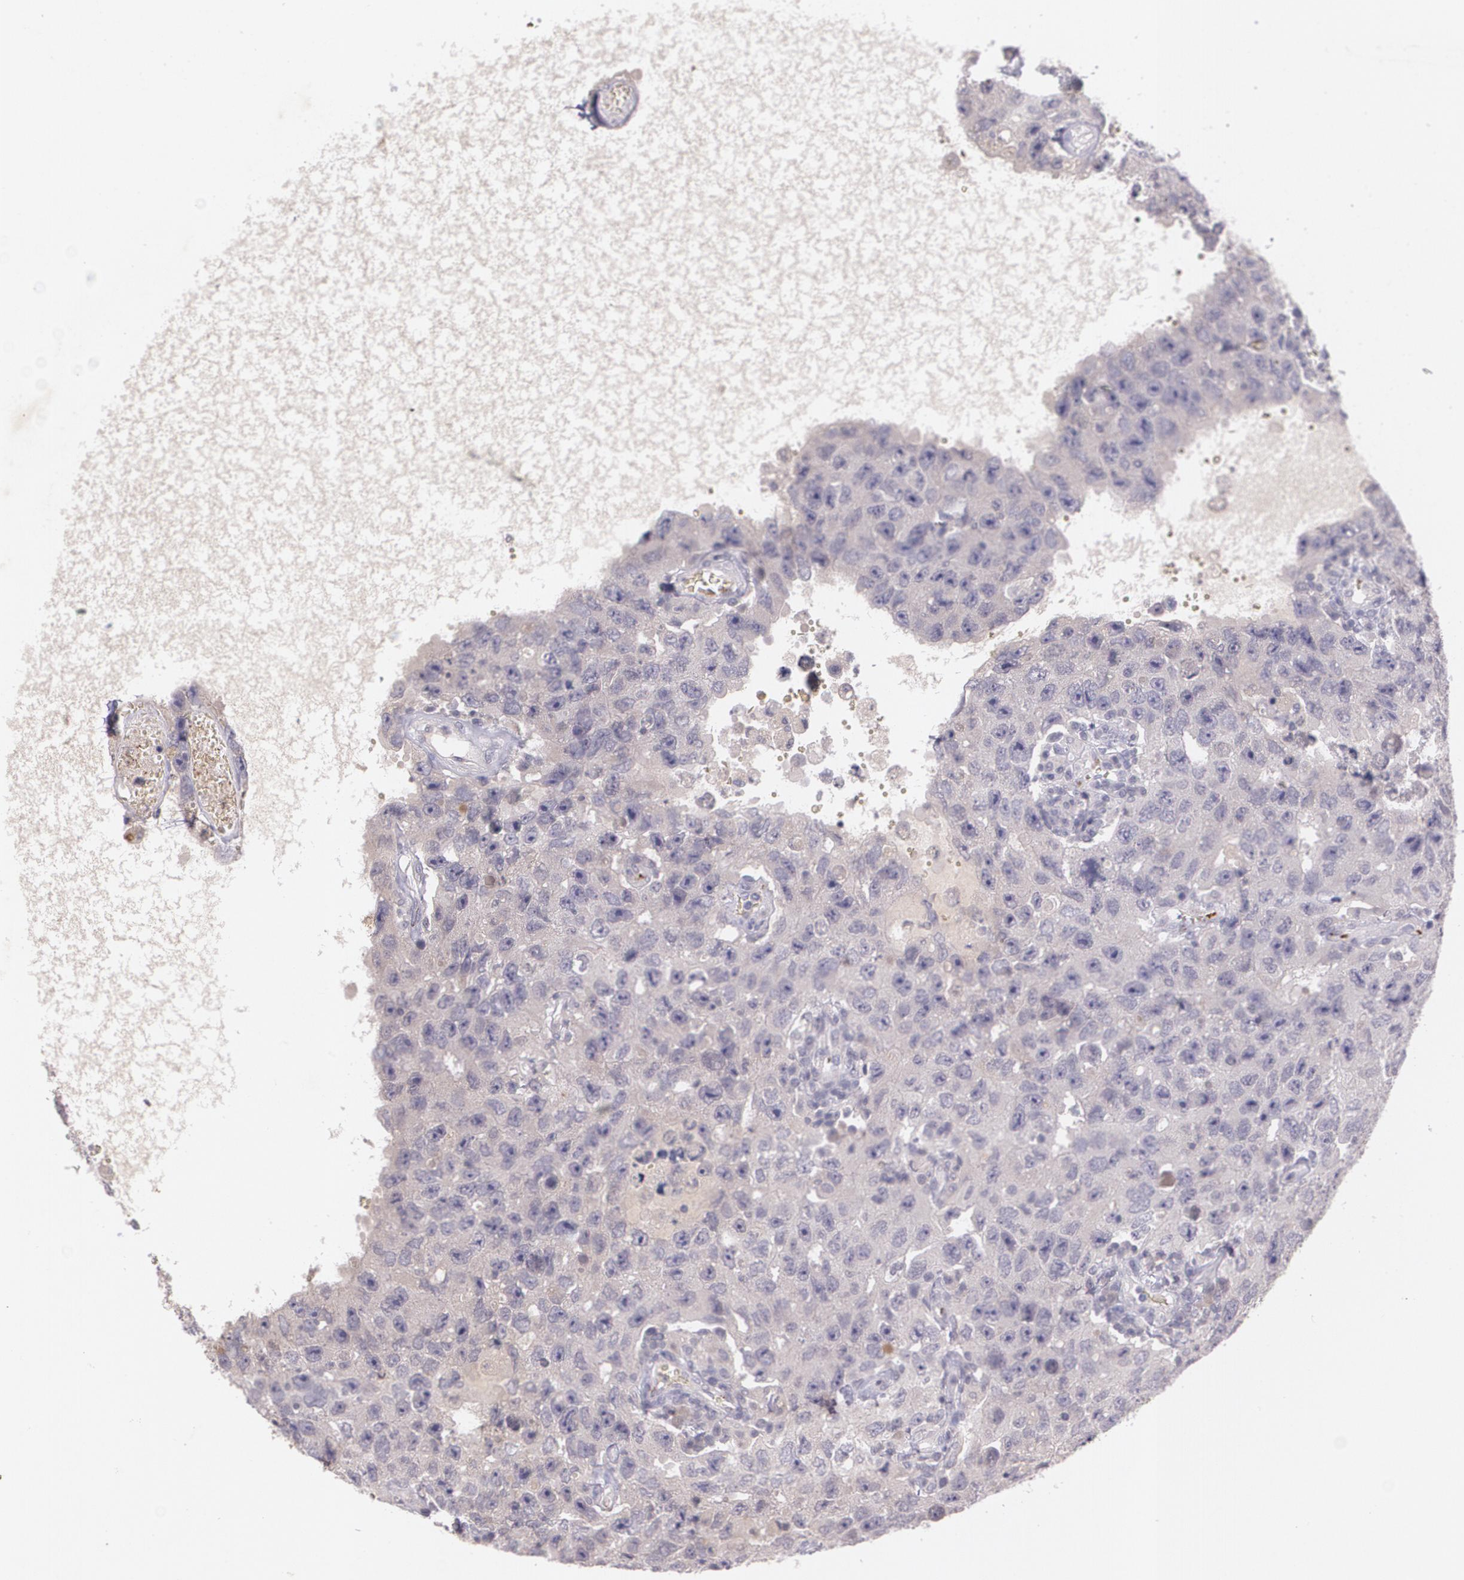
{"staining": {"intensity": "weak", "quantity": ">75%", "location": "cytoplasmic/membranous"}, "tissue": "testis cancer", "cell_type": "Tumor cells", "image_type": "cancer", "snomed": [{"axis": "morphology", "description": "Carcinoma, Embryonal, NOS"}, {"axis": "topography", "description": "Testis"}], "caption": "Protein staining demonstrates weak cytoplasmic/membranous expression in about >75% of tumor cells in testis cancer.", "gene": "TM4SF1", "patient": {"sex": "male", "age": 26}}